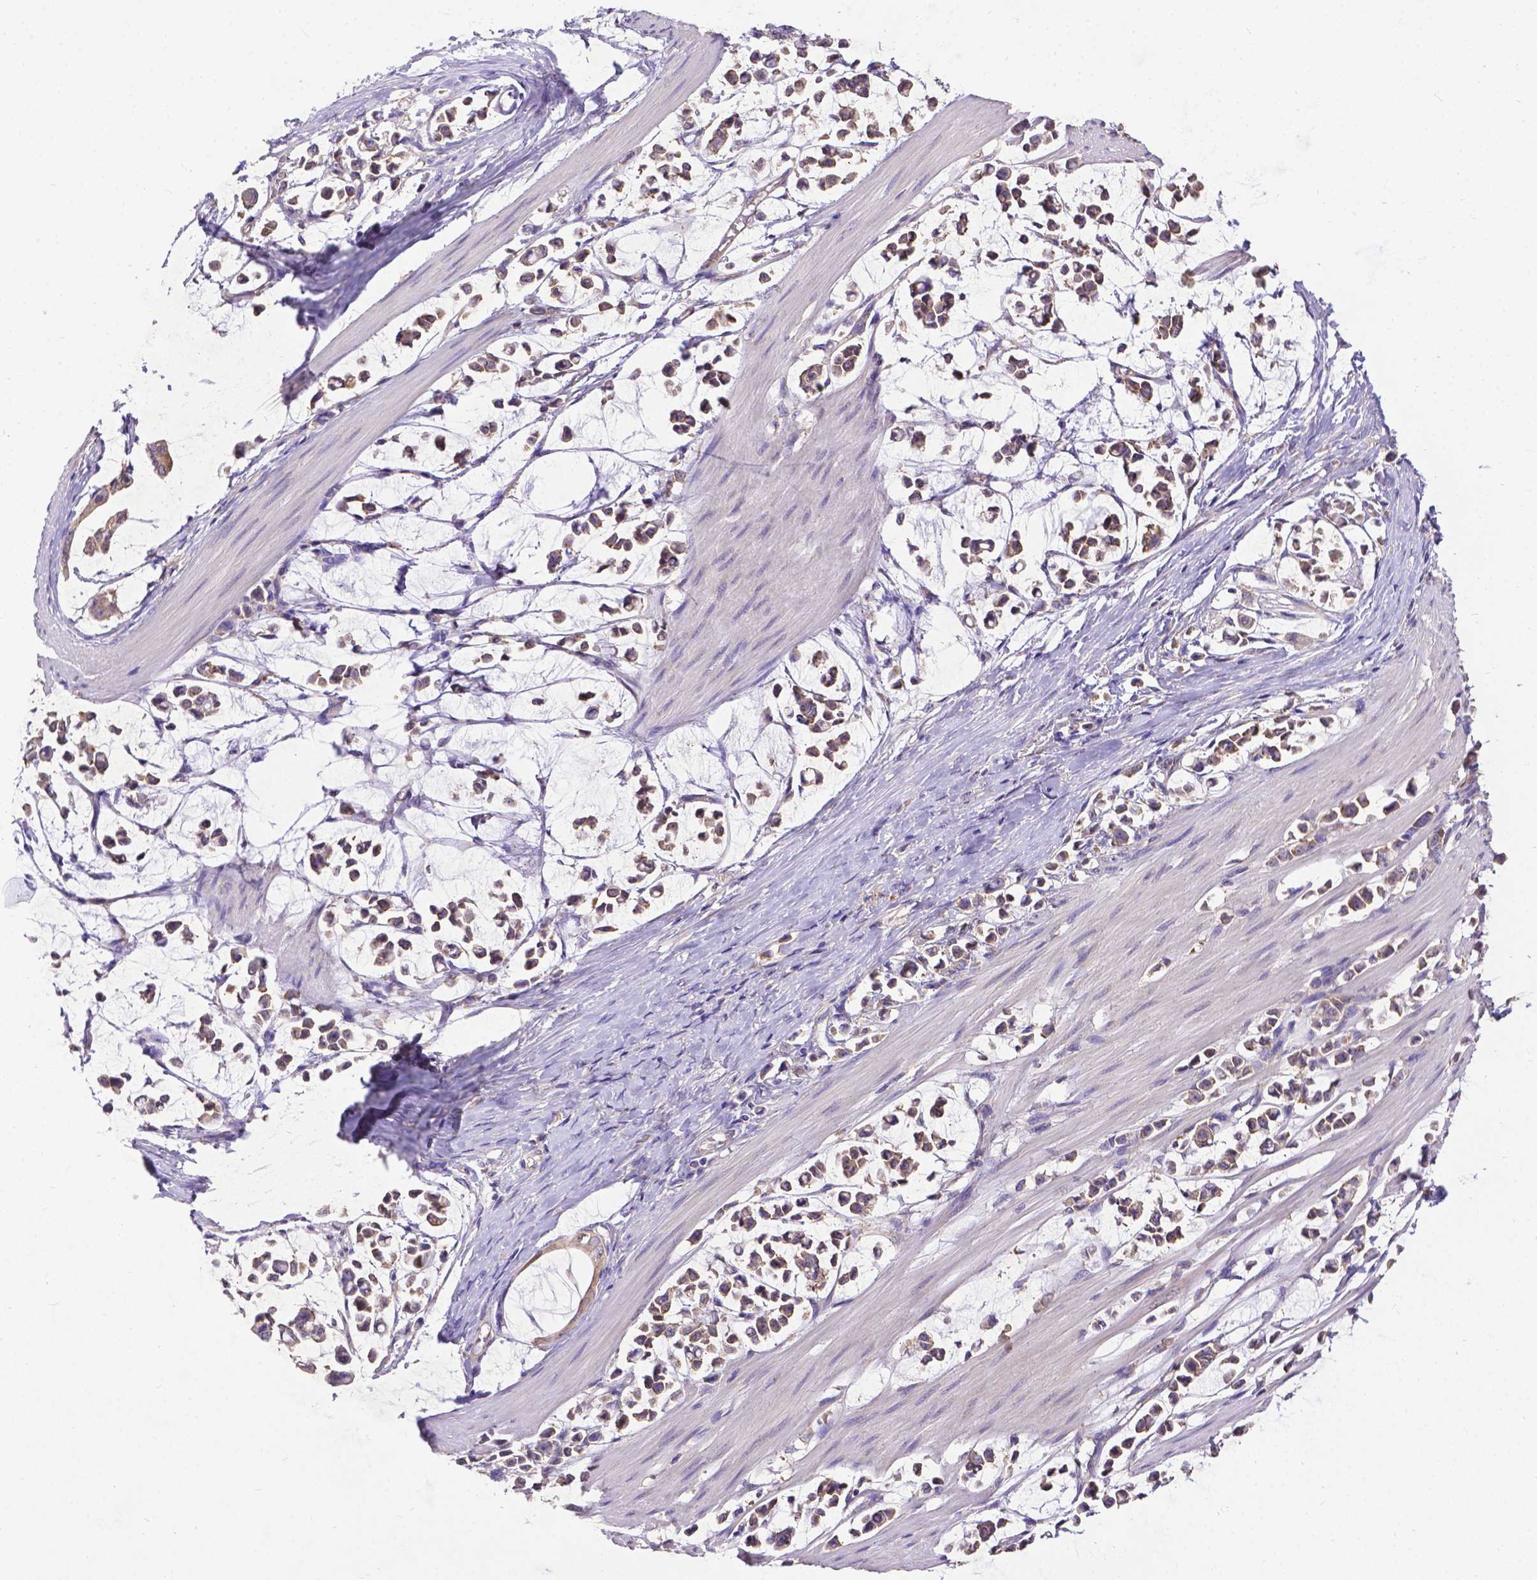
{"staining": {"intensity": "moderate", "quantity": ">75%", "location": "cytoplasmic/membranous"}, "tissue": "stomach cancer", "cell_type": "Tumor cells", "image_type": "cancer", "snomed": [{"axis": "morphology", "description": "Adenocarcinoma, NOS"}, {"axis": "topography", "description": "Stomach"}], "caption": "This micrograph shows IHC staining of stomach cancer, with medium moderate cytoplasmic/membranous staining in about >75% of tumor cells.", "gene": "DENND6A", "patient": {"sex": "male", "age": 82}}